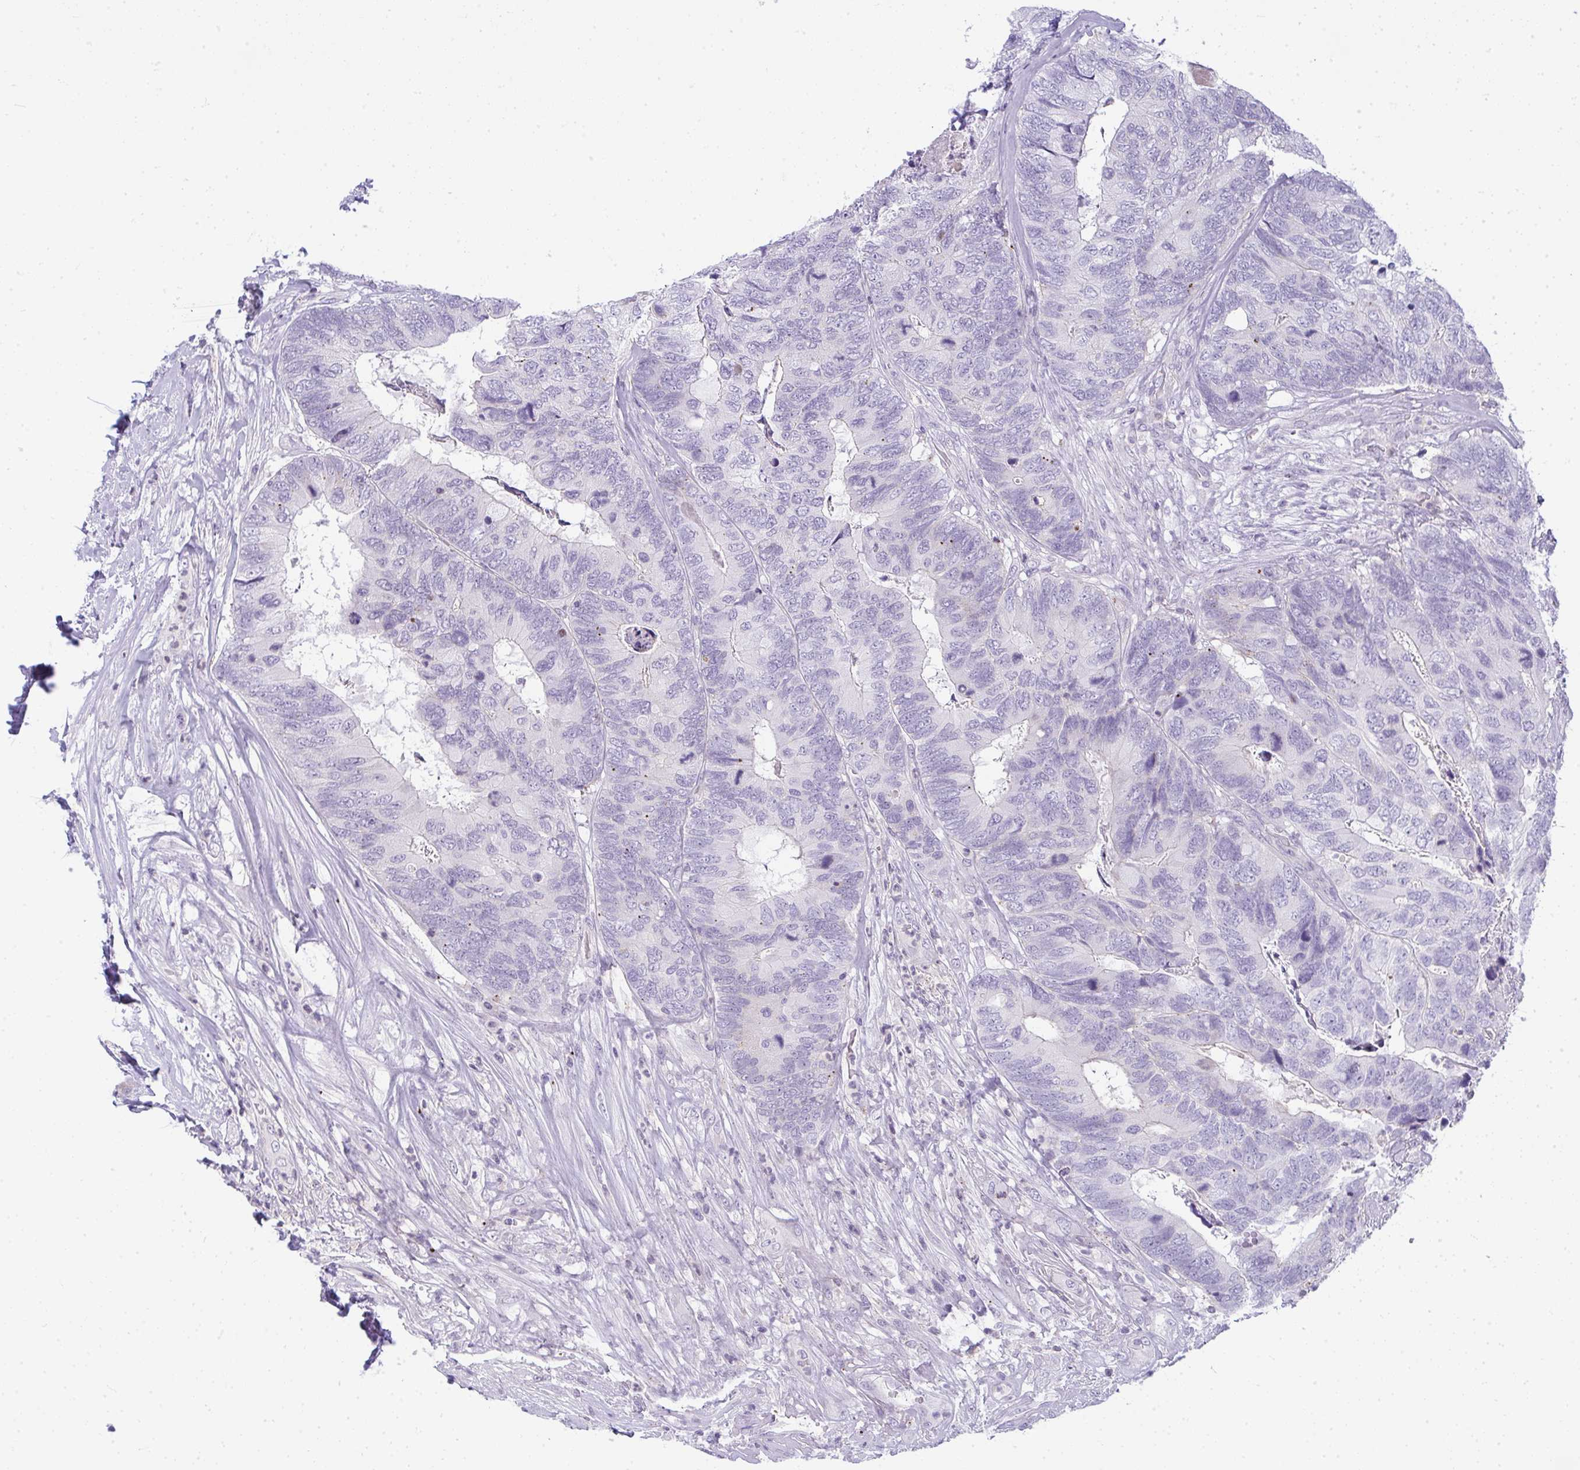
{"staining": {"intensity": "weak", "quantity": "25%-75%", "location": "cytoplasmic/membranous"}, "tissue": "breast cancer", "cell_type": "Tumor cells", "image_type": "cancer", "snomed": [{"axis": "morphology", "description": "Lobular carcinoma"}, {"axis": "topography", "description": "Breast"}], "caption": "Immunohistochemistry (IHC) micrograph of neoplastic tissue: breast lobular carcinoma stained using immunohistochemistry (IHC) demonstrates low levels of weak protein expression localized specifically in the cytoplasmic/membranous of tumor cells, appearing as a cytoplasmic/membranous brown color.", "gene": "VPS4B", "patient": {"sex": "female", "age": 59}}